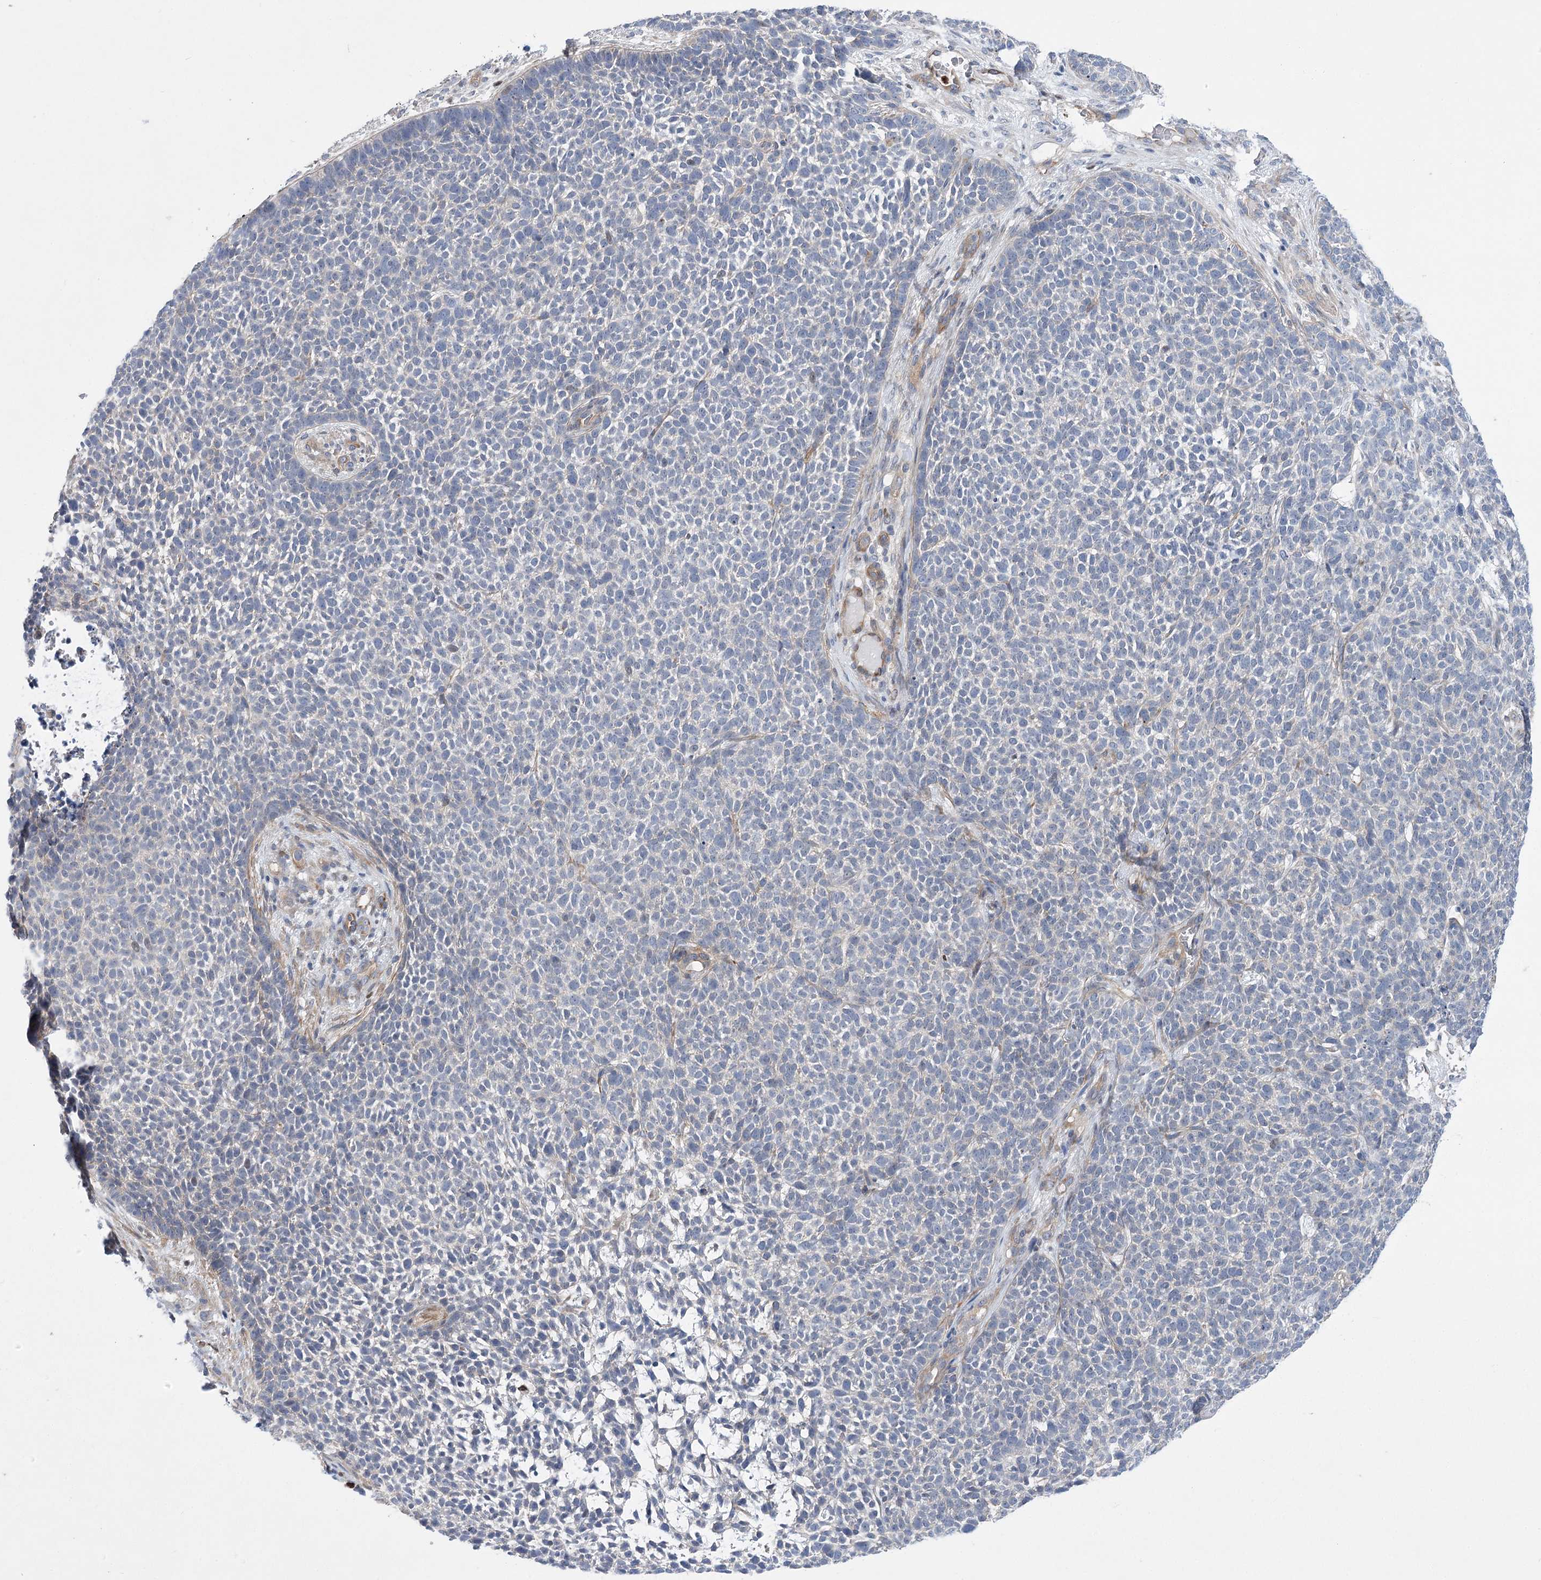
{"staining": {"intensity": "negative", "quantity": "none", "location": "none"}, "tissue": "skin cancer", "cell_type": "Tumor cells", "image_type": "cancer", "snomed": [{"axis": "morphology", "description": "Basal cell carcinoma"}, {"axis": "topography", "description": "Skin"}], "caption": "IHC photomicrograph of neoplastic tissue: human skin cancer stained with DAB (3,3'-diaminobenzidine) reveals no significant protein expression in tumor cells.", "gene": "THAP6", "patient": {"sex": "female", "age": 84}}